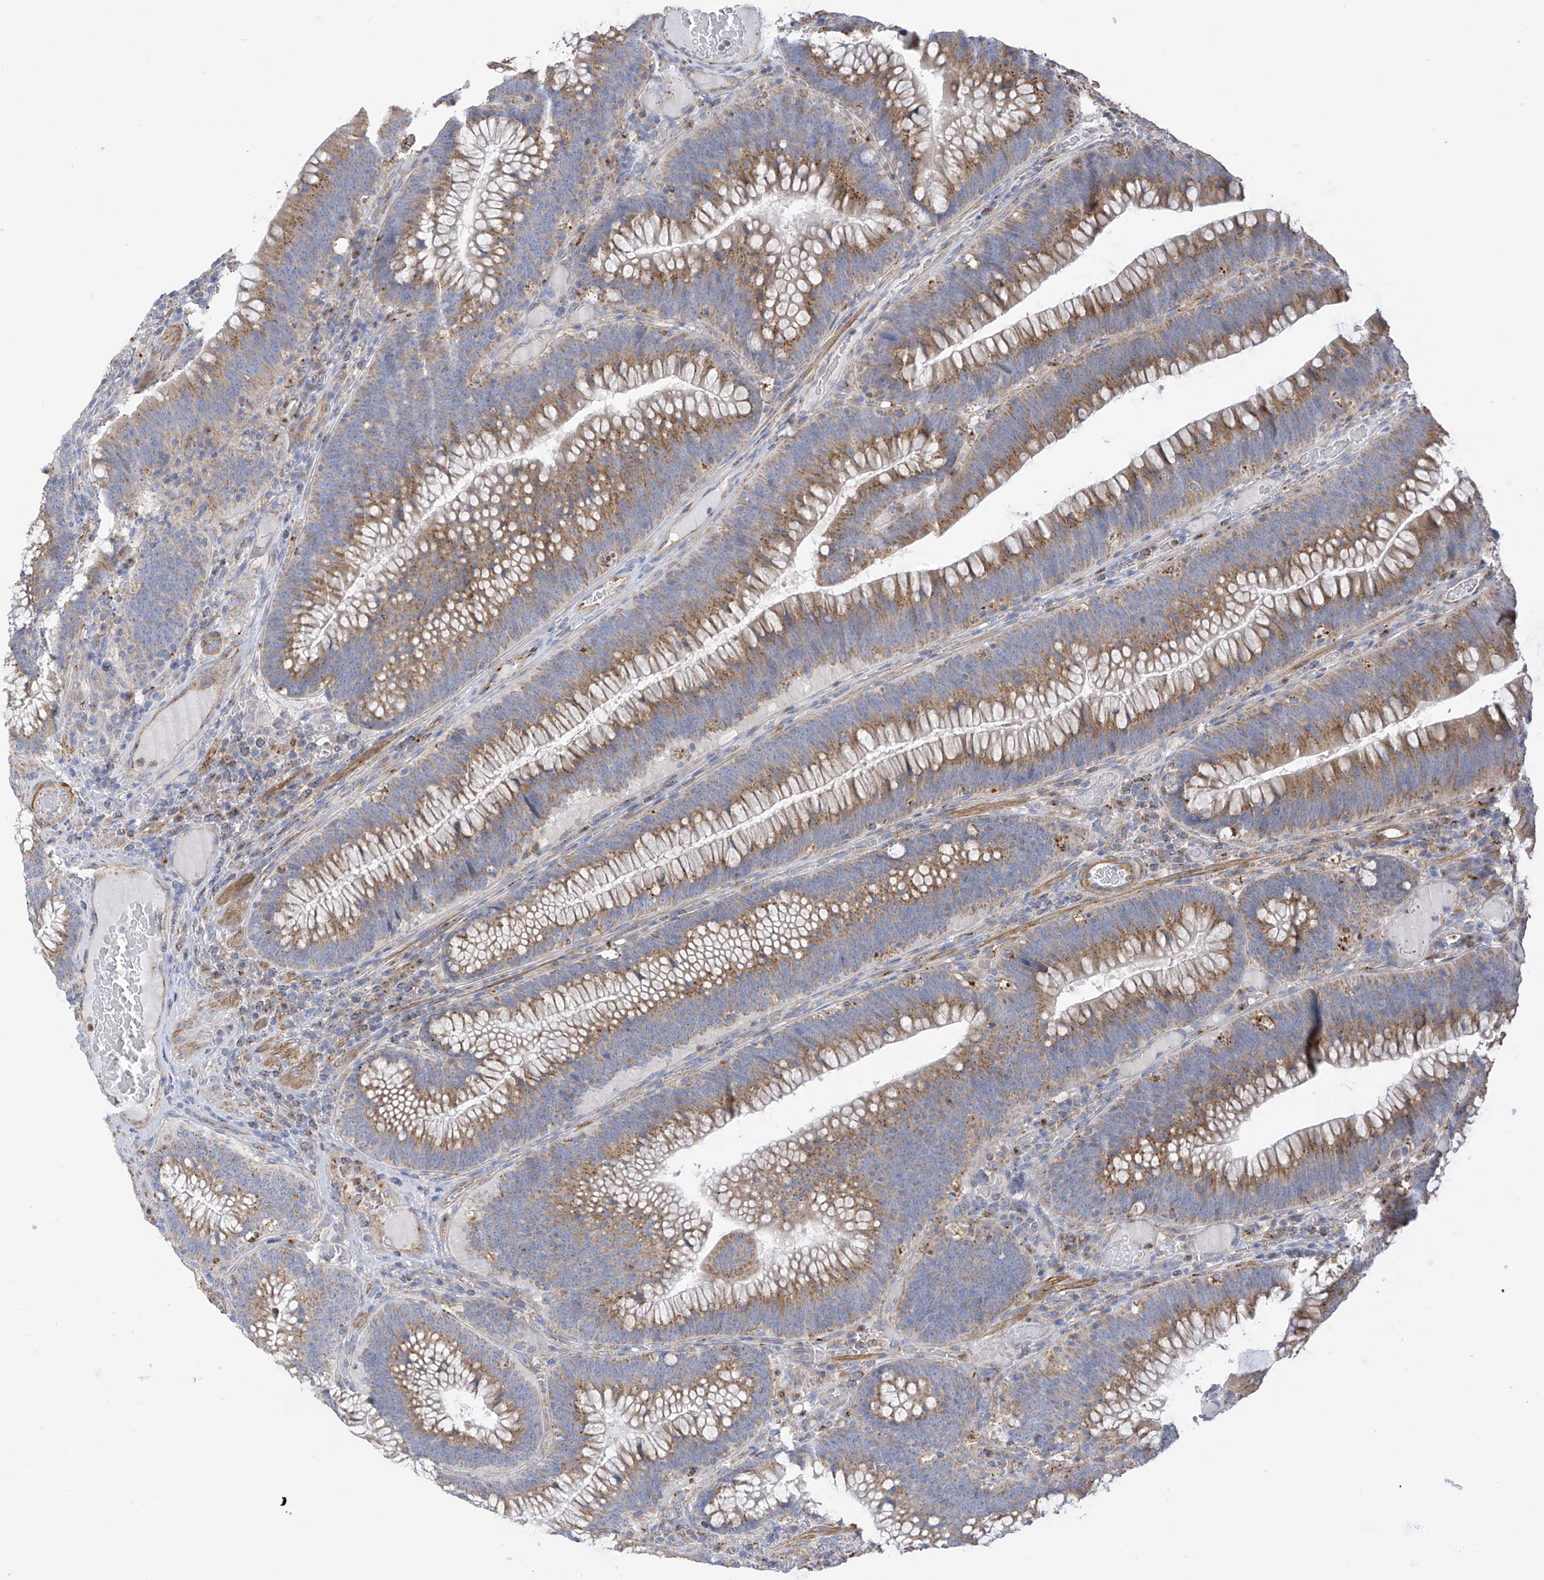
{"staining": {"intensity": "moderate", "quantity": ">75%", "location": "cytoplasmic/membranous"}, "tissue": "colorectal cancer", "cell_type": "Tumor cells", "image_type": "cancer", "snomed": [{"axis": "morphology", "description": "Normal tissue, NOS"}, {"axis": "topography", "description": "Colon"}], "caption": "Colorectal cancer stained with a brown dye demonstrates moderate cytoplasmic/membranous positive positivity in about >75% of tumor cells.", "gene": "ITM2B", "patient": {"sex": "female", "age": 82}}